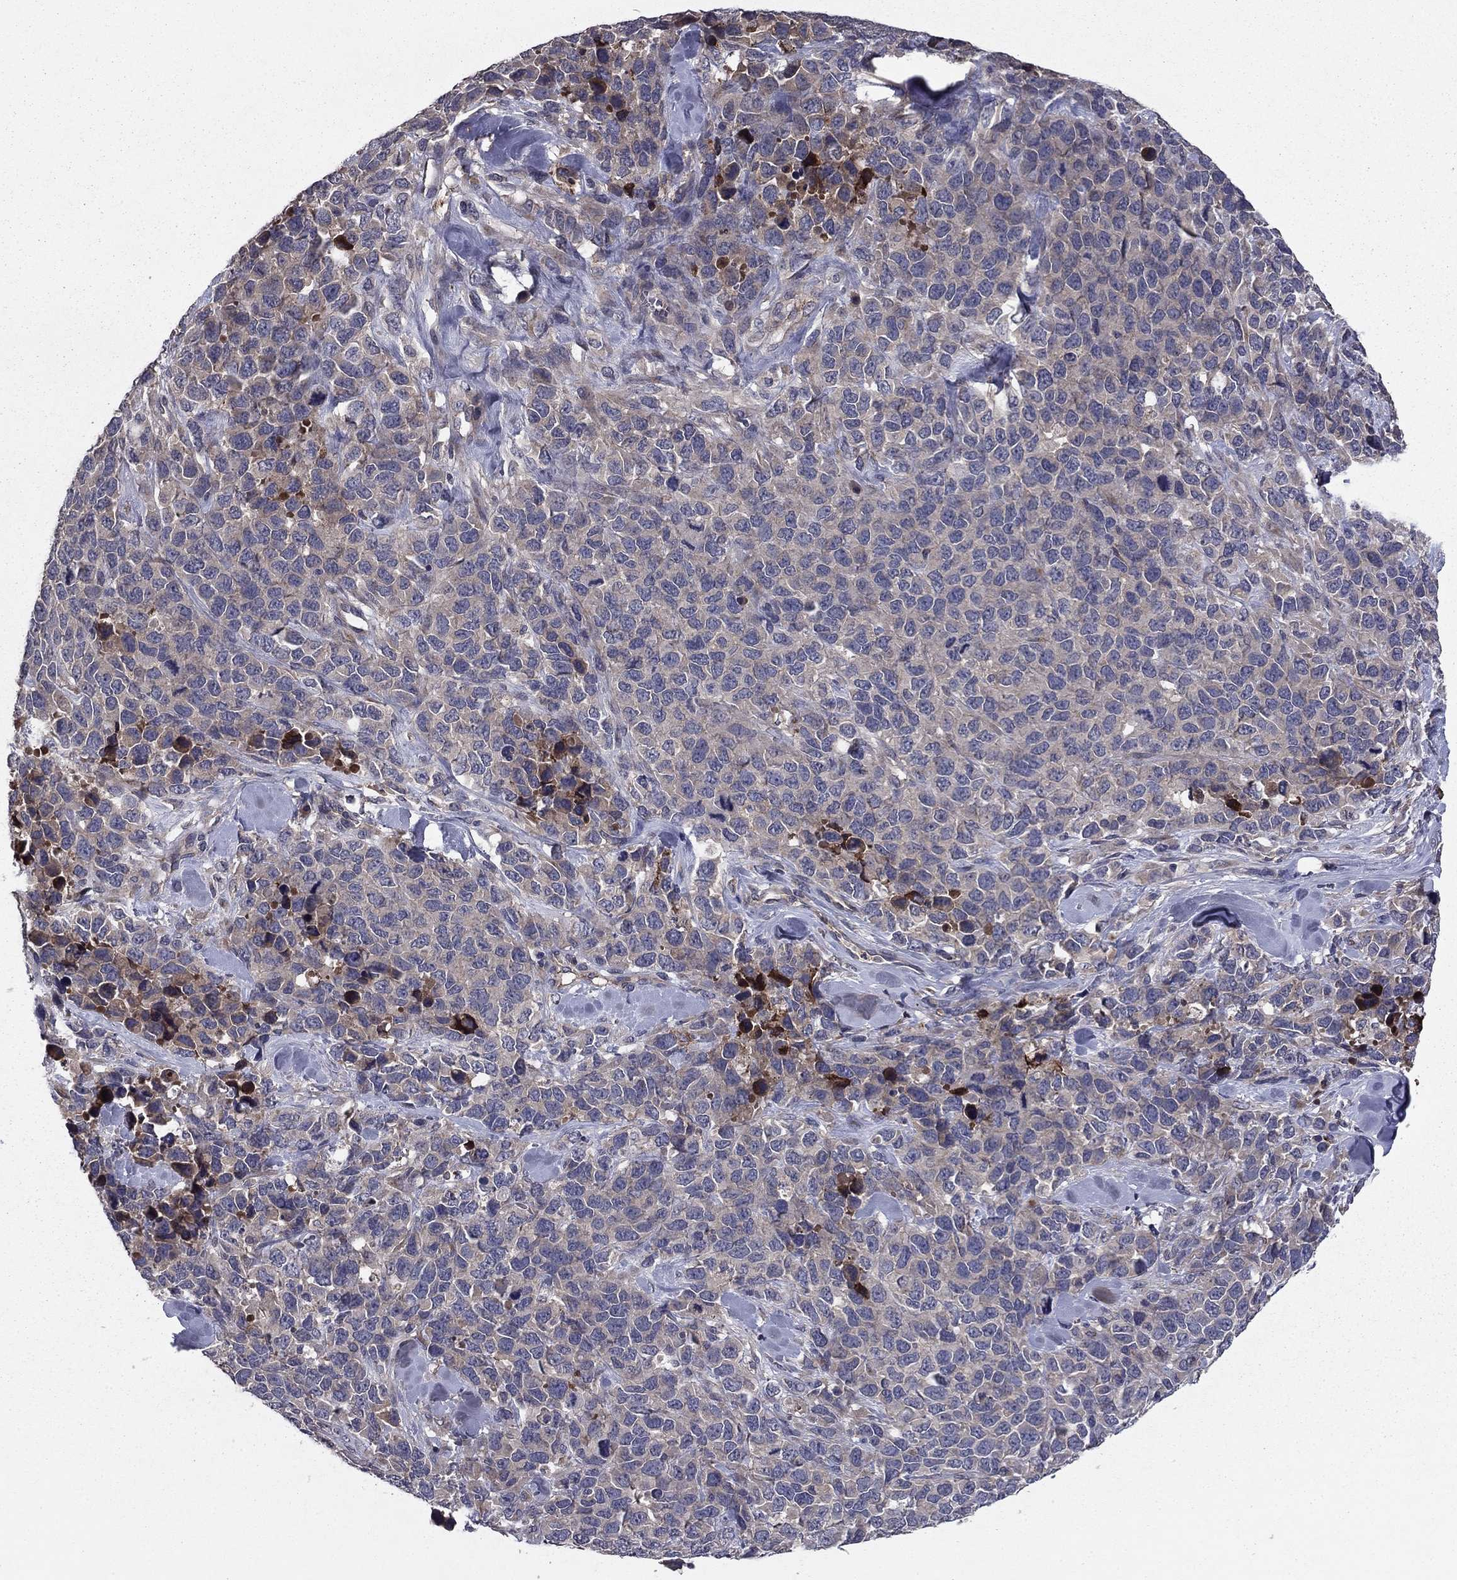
{"staining": {"intensity": "weak", "quantity": "25%-75%", "location": "cytoplasmic/membranous"}, "tissue": "melanoma", "cell_type": "Tumor cells", "image_type": "cancer", "snomed": [{"axis": "morphology", "description": "Malignant melanoma, Metastatic site"}, {"axis": "topography", "description": "Skin"}], "caption": "There is low levels of weak cytoplasmic/membranous expression in tumor cells of malignant melanoma (metastatic site), as demonstrated by immunohistochemical staining (brown color).", "gene": "PROS1", "patient": {"sex": "male", "age": 84}}